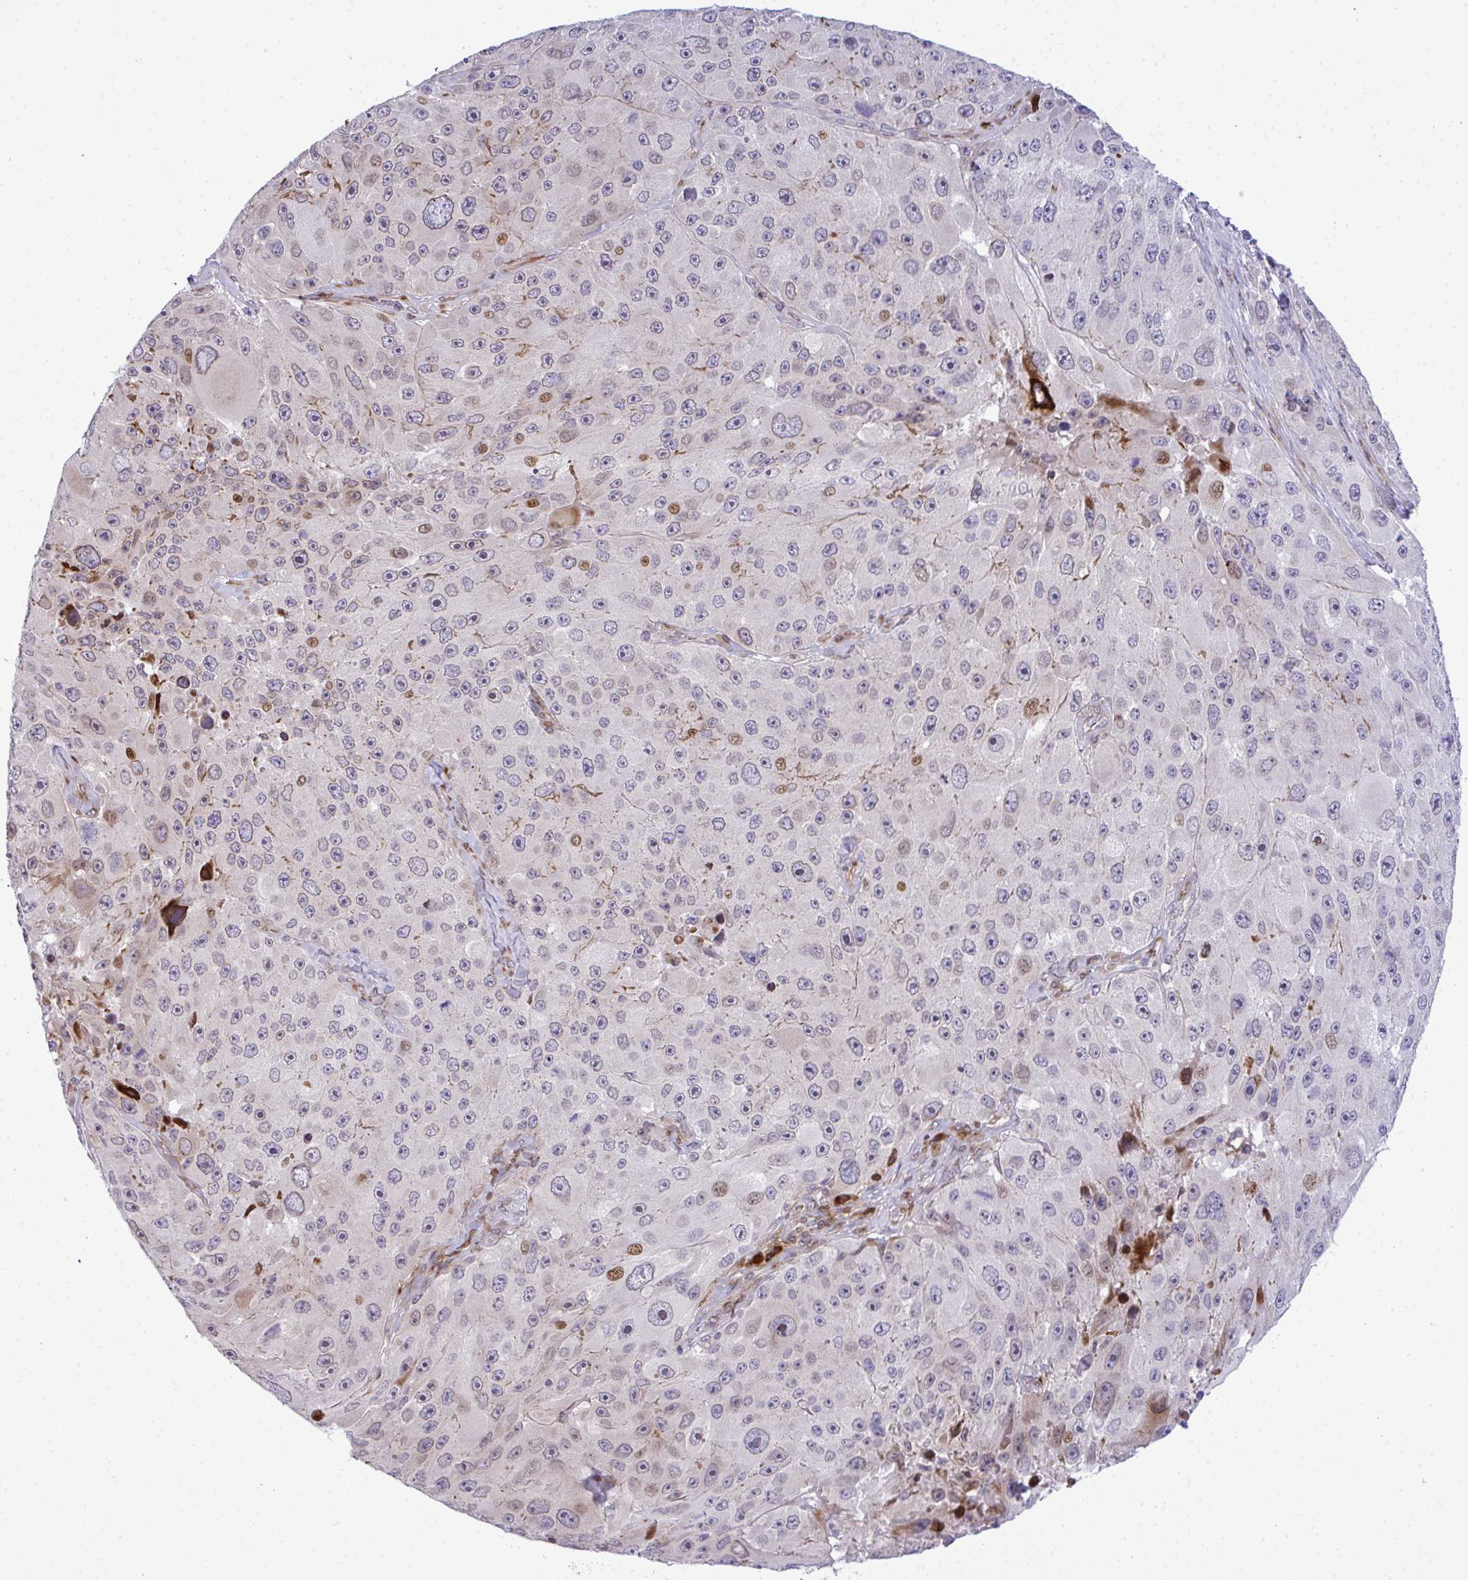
{"staining": {"intensity": "moderate", "quantity": "<25%", "location": "nuclear"}, "tissue": "melanoma", "cell_type": "Tumor cells", "image_type": "cancer", "snomed": [{"axis": "morphology", "description": "Malignant melanoma, Metastatic site"}, {"axis": "topography", "description": "Lymph node"}], "caption": "Melanoma stained for a protein (brown) exhibits moderate nuclear positive expression in approximately <25% of tumor cells.", "gene": "CASTOR2", "patient": {"sex": "male", "age": 62}}